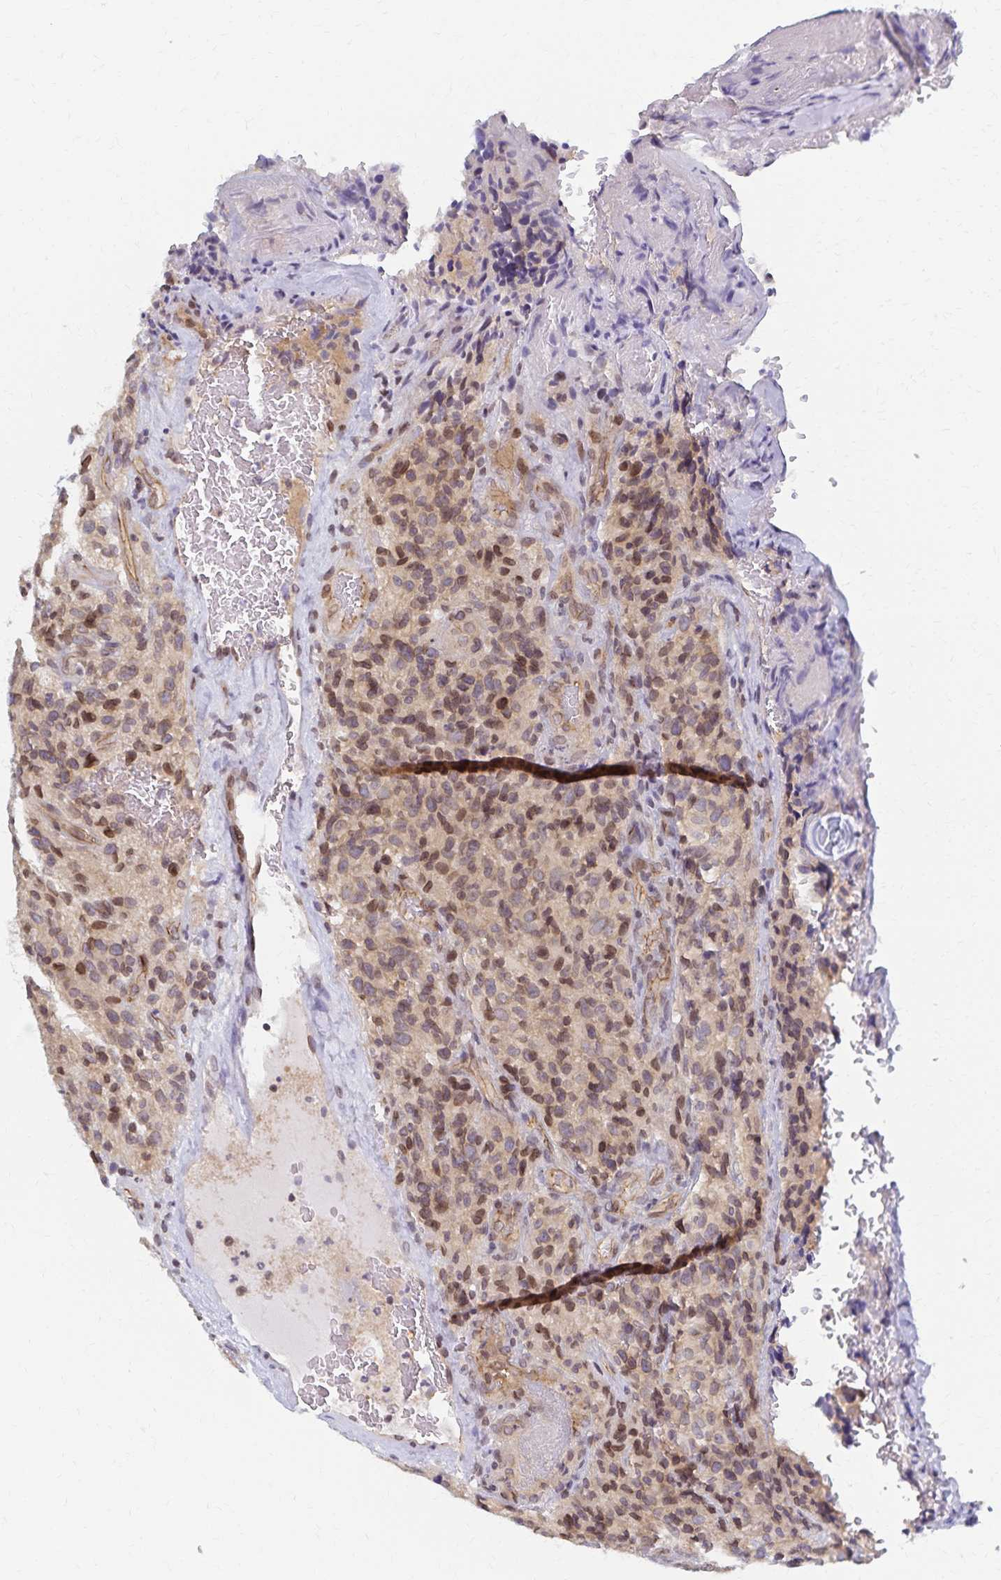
{"staining": {"intensity": "moderate", "quantity": ">75%", "location": "nuclear"}, "tissue": "glioma", "cell_type": "Tumor cells", "image_type": "cancer", "snomed": [{"axis": "morphology", "description": "Glioma, malignant, High grade"}, {"axis": "topography", "description": "Brain"}], "caption": "Moderate nuclear staining is seen in approximately >75% of tumor cells in glioma.", "gene": "RAB9B", "patient": {"sex": "male", "age": 76}}